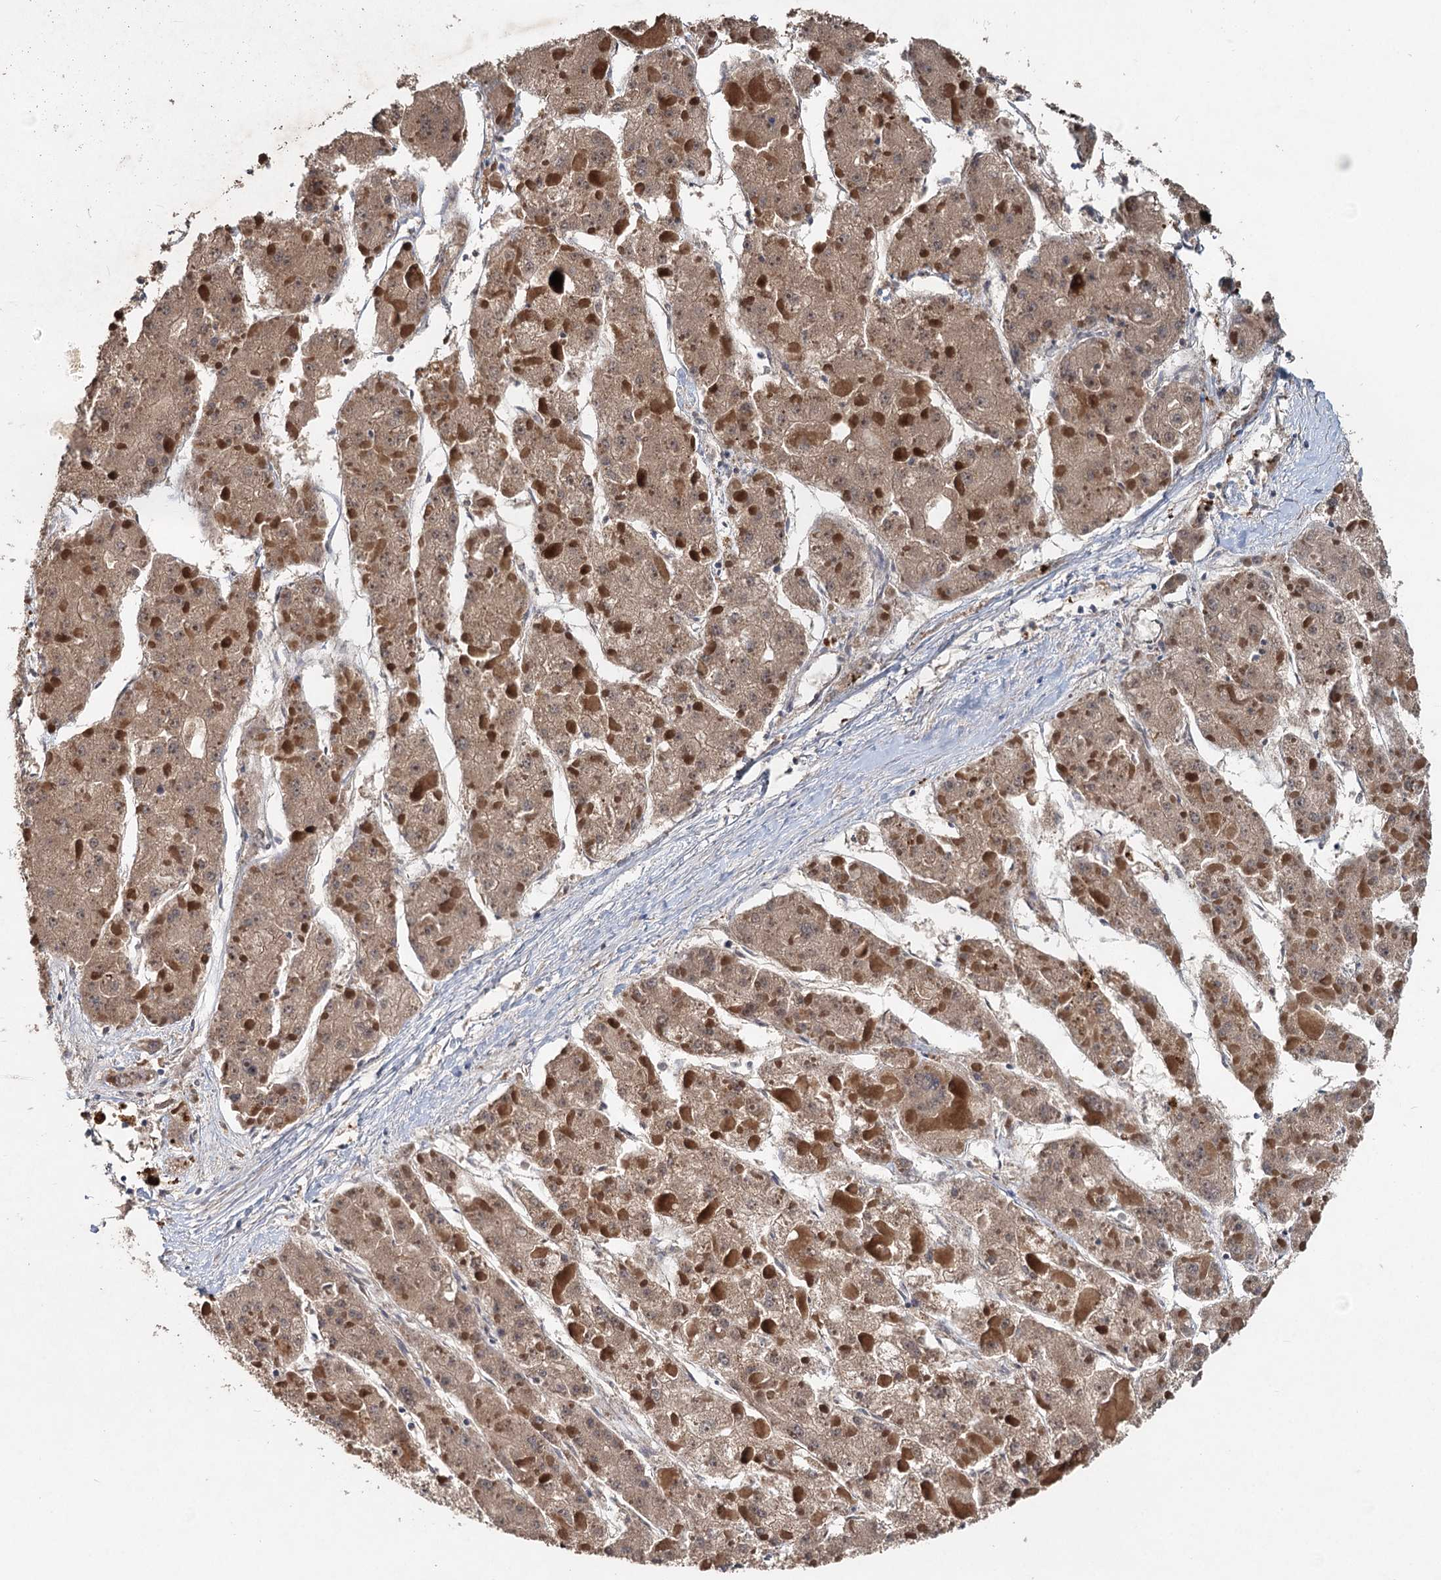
{"staining": {"intensity": "moderate", "quantity": ">75%", "location": "cytoplasmic/membranous"}, "tissue": "liver cancer", "cell_type": "Tumor cells", "image_type": "cancer", "snomed": [{"axis": "morphology", "description": "Carcinoma, Hepatocellular, NOS"}, {"axis": "topography", "description": "Liver"}], "caption": "A photomicrograph of liver cancer (hepatocellular carcinoma) stained for a protein reveals moderate cytoplasmic/membranous brown staining in tumor cells.", "gene": "RITA1", "patient": {"sex": "female", "age": 73}}